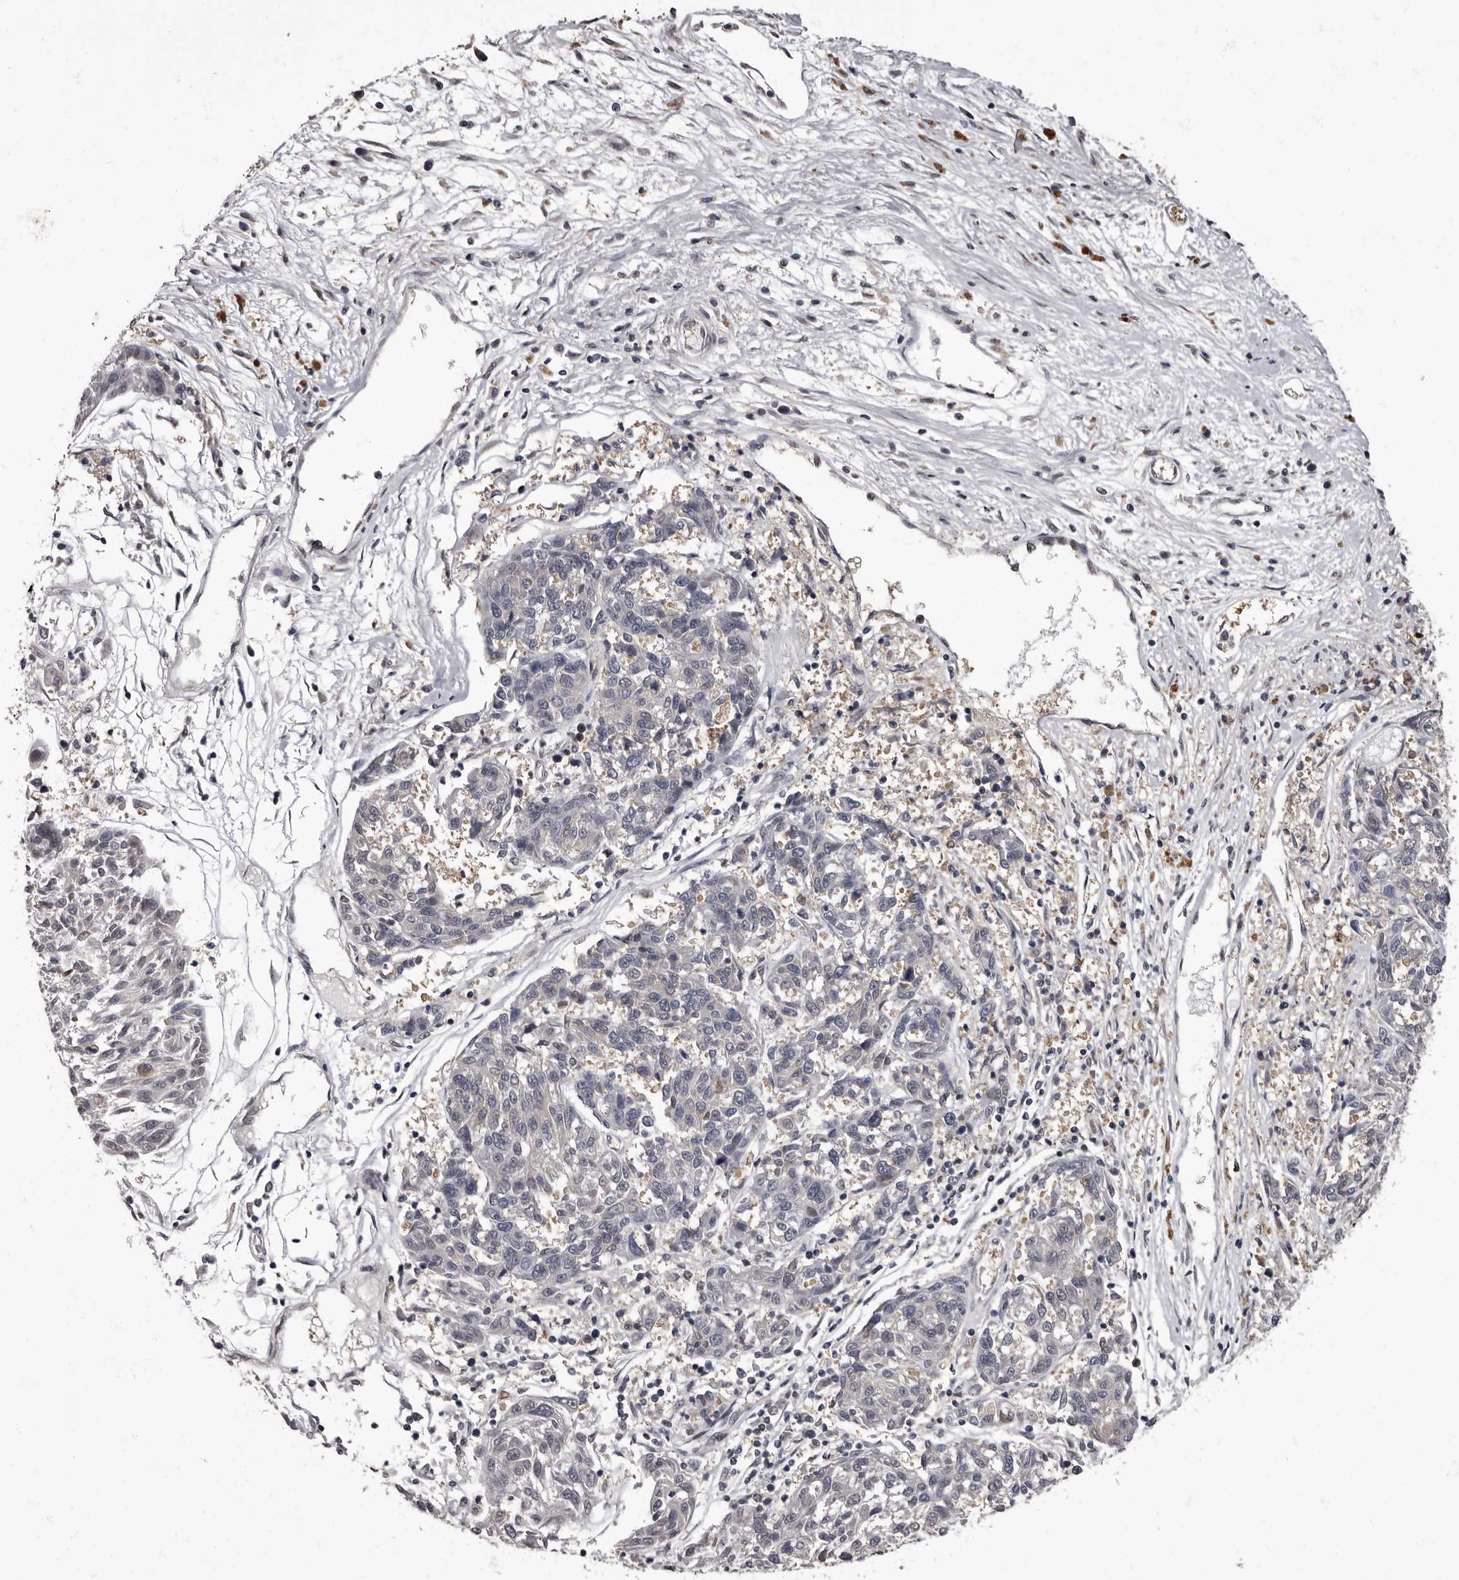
{"staining": {"intensity": "negative", "quantity": "none", "location": "none"}, "tissue": "melanoma", "cell_type": "Tumor cells", "image_type": "cancer", "snomed": [{"axis": "morphology", "description": "Malignant melanoma, NOS"}, {"axis": "topography", "description": "Skin"}], "caption": "This histopathology image is of melanoma stained with immunohistochemistry (IHC) to label a protein in brown with the nuclei are counter-stained blue. There is no expression in tumor cells.", "gene": "C1orf50", "patient": {"sex": "male", "age": 53}}